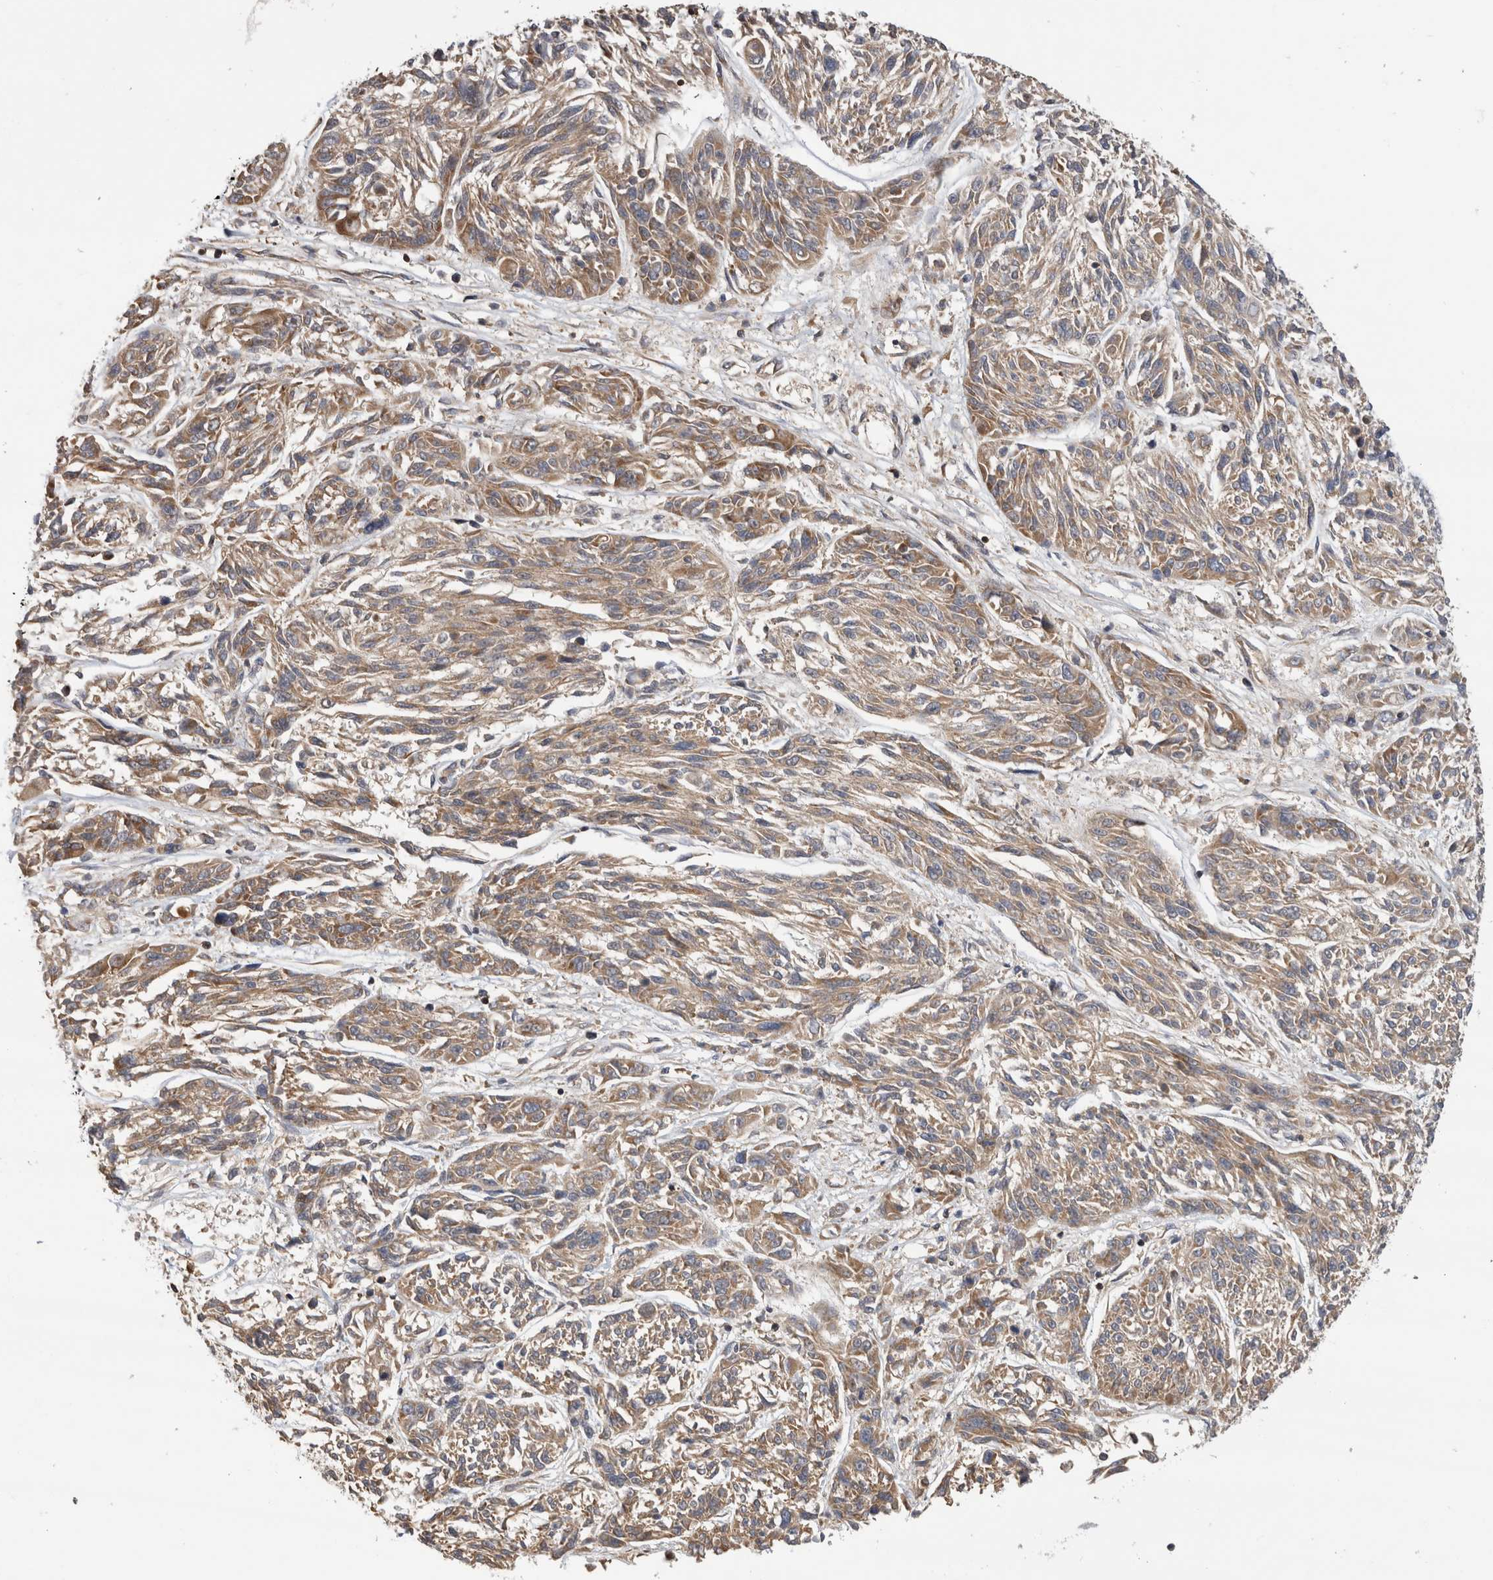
{"staining": {"intensity": "moderate", "quantity": ">75%", "location": "cytoplasmic/membranous"}, "tissue": "melanoma", "cell_type": "Tumor cells", "image_type": "cancer", "snomed": [{"axis": "morphology", "description": "Malignant melanoma, NOS"}, {"axis": "topography", "description": "Skin"}], "caption": "Immunohistochemistry (IHC) photomicrograph of melanoma stained for a protein (brown), which displays medium levels of moderate cytoplasmic/membranous expression in about >75% of tumor cells.", "gene": "GRIK2", "patient": {"sex": "male", "age": 53}}